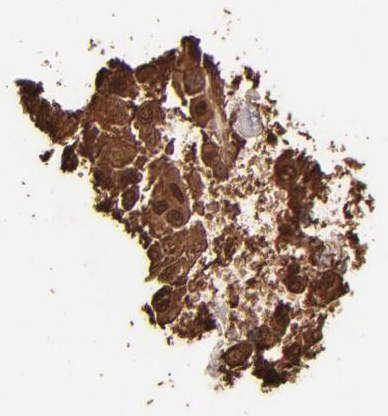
{"staining": {"intensity": "strong", "quantity": ">75%", "location": "cytoplasmic/membranous,nuclear"}, "tissue": "melanoma", "cell_type": "Tumor cells", "image_type": "cancer", "snomed": [{"axis": "morphology", "description": "Normal tissue, NOS"}, {"axis": "morphology", "description": "Malignant melanoma, NOS"}, {"axis": "topography", "description": "Skin"}], "caption": "Strong cytoplasmic/membranous and nuclear expression for a protein is appreciated in approximately >75% of tumor cells of malignant melanoma using IHC.", "gene": "S100A1", "patient": {"sex": "male", "age": 83}}